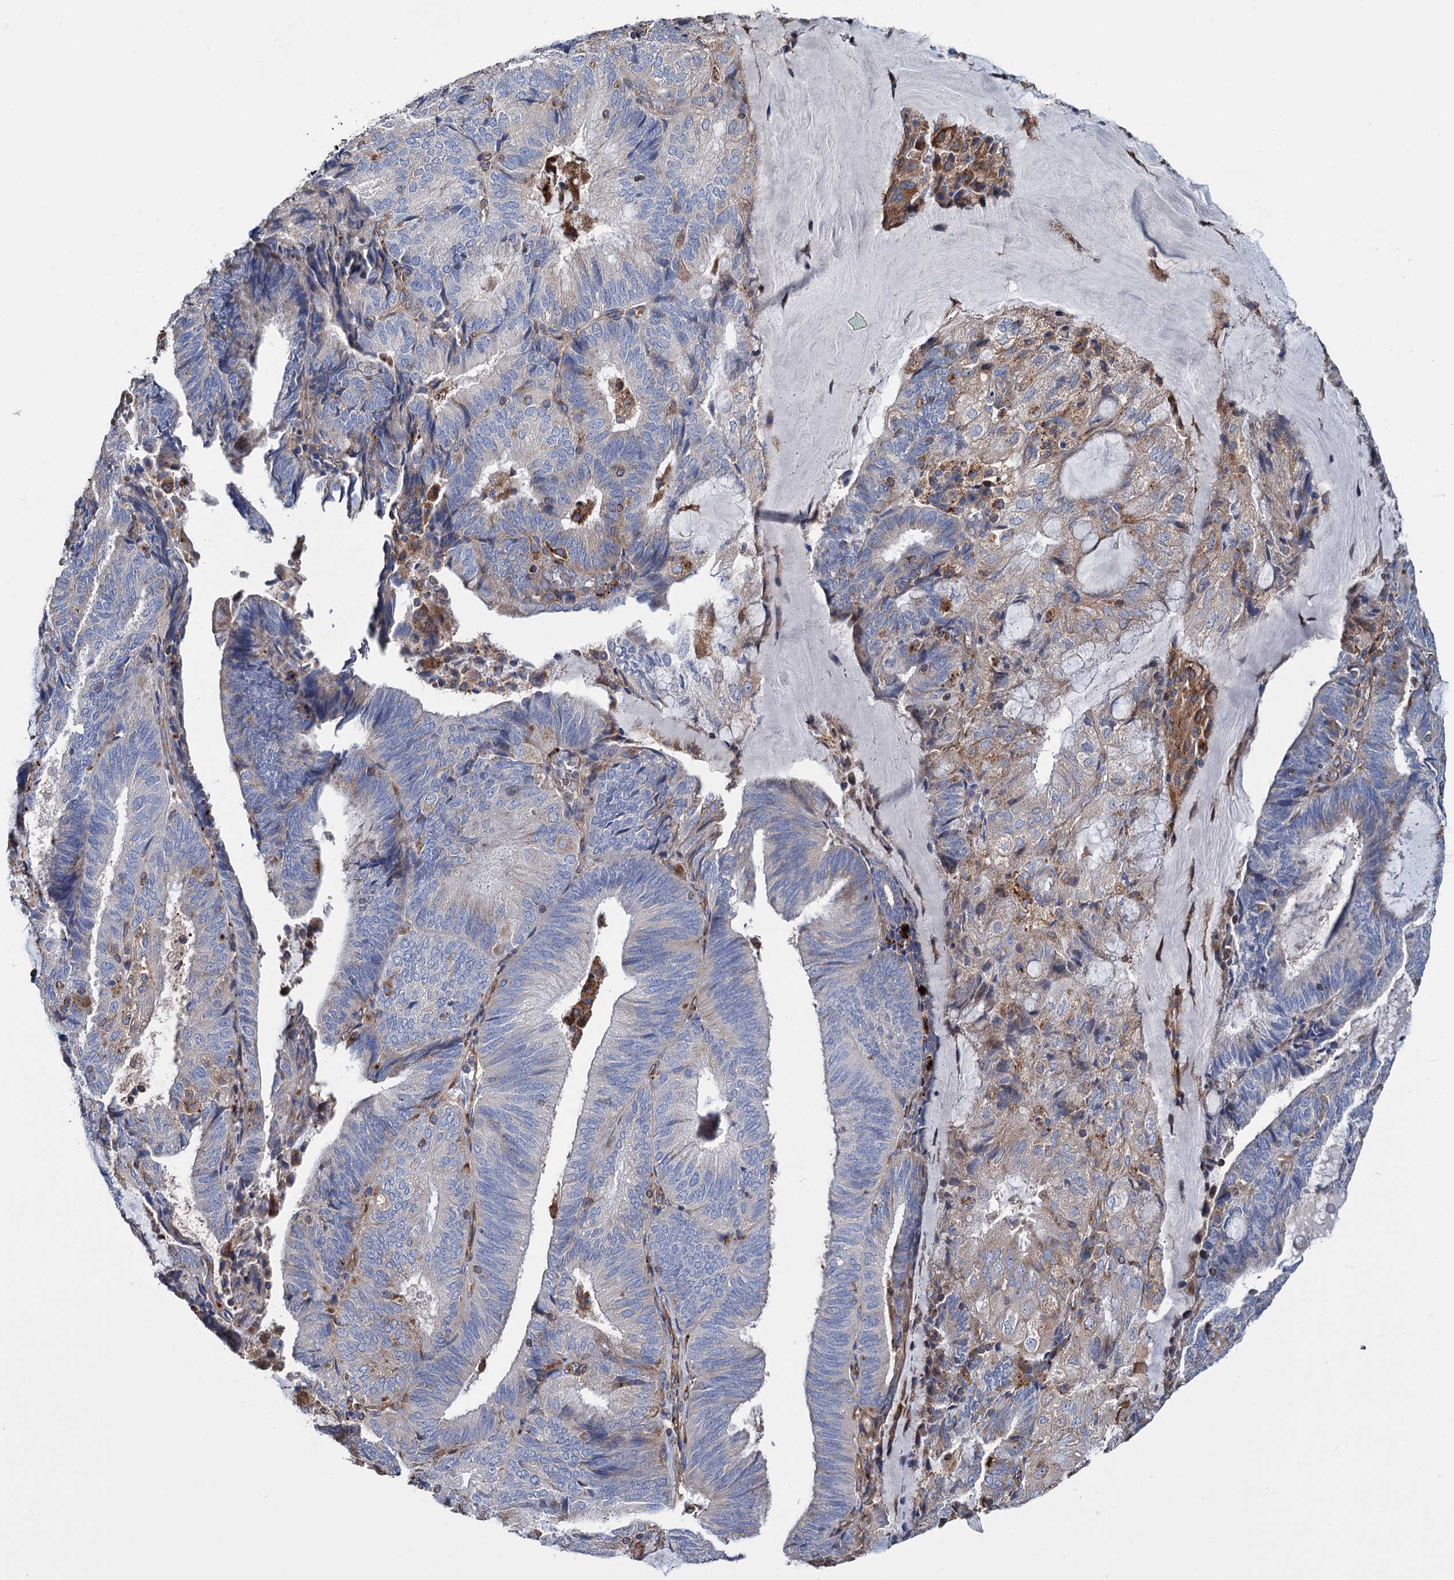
{"staining": {"intensity": "moderate", "quantity": "<25%", "location": "cytoplasmic/membranous"}, "tissue": "endometrial cancer", "cell_type": "Tumor cells", "image_type": "cancer", "snomed": [{"axis": "morphology", "description": "Adenocarcinoma, NOS"}, {"axis": "topography", "description": "Endometrium"}], "caption": "Tumor cells reveal moderate cytoplasmic/membranous staining in approximately <25% of cells in adenocarcinoma (endometrial). The protein of interest is shown in brown color, while the nuclei are stained blue.", "gene": "SCPEP1", "patient": {"sex": "female", "age": 81}}